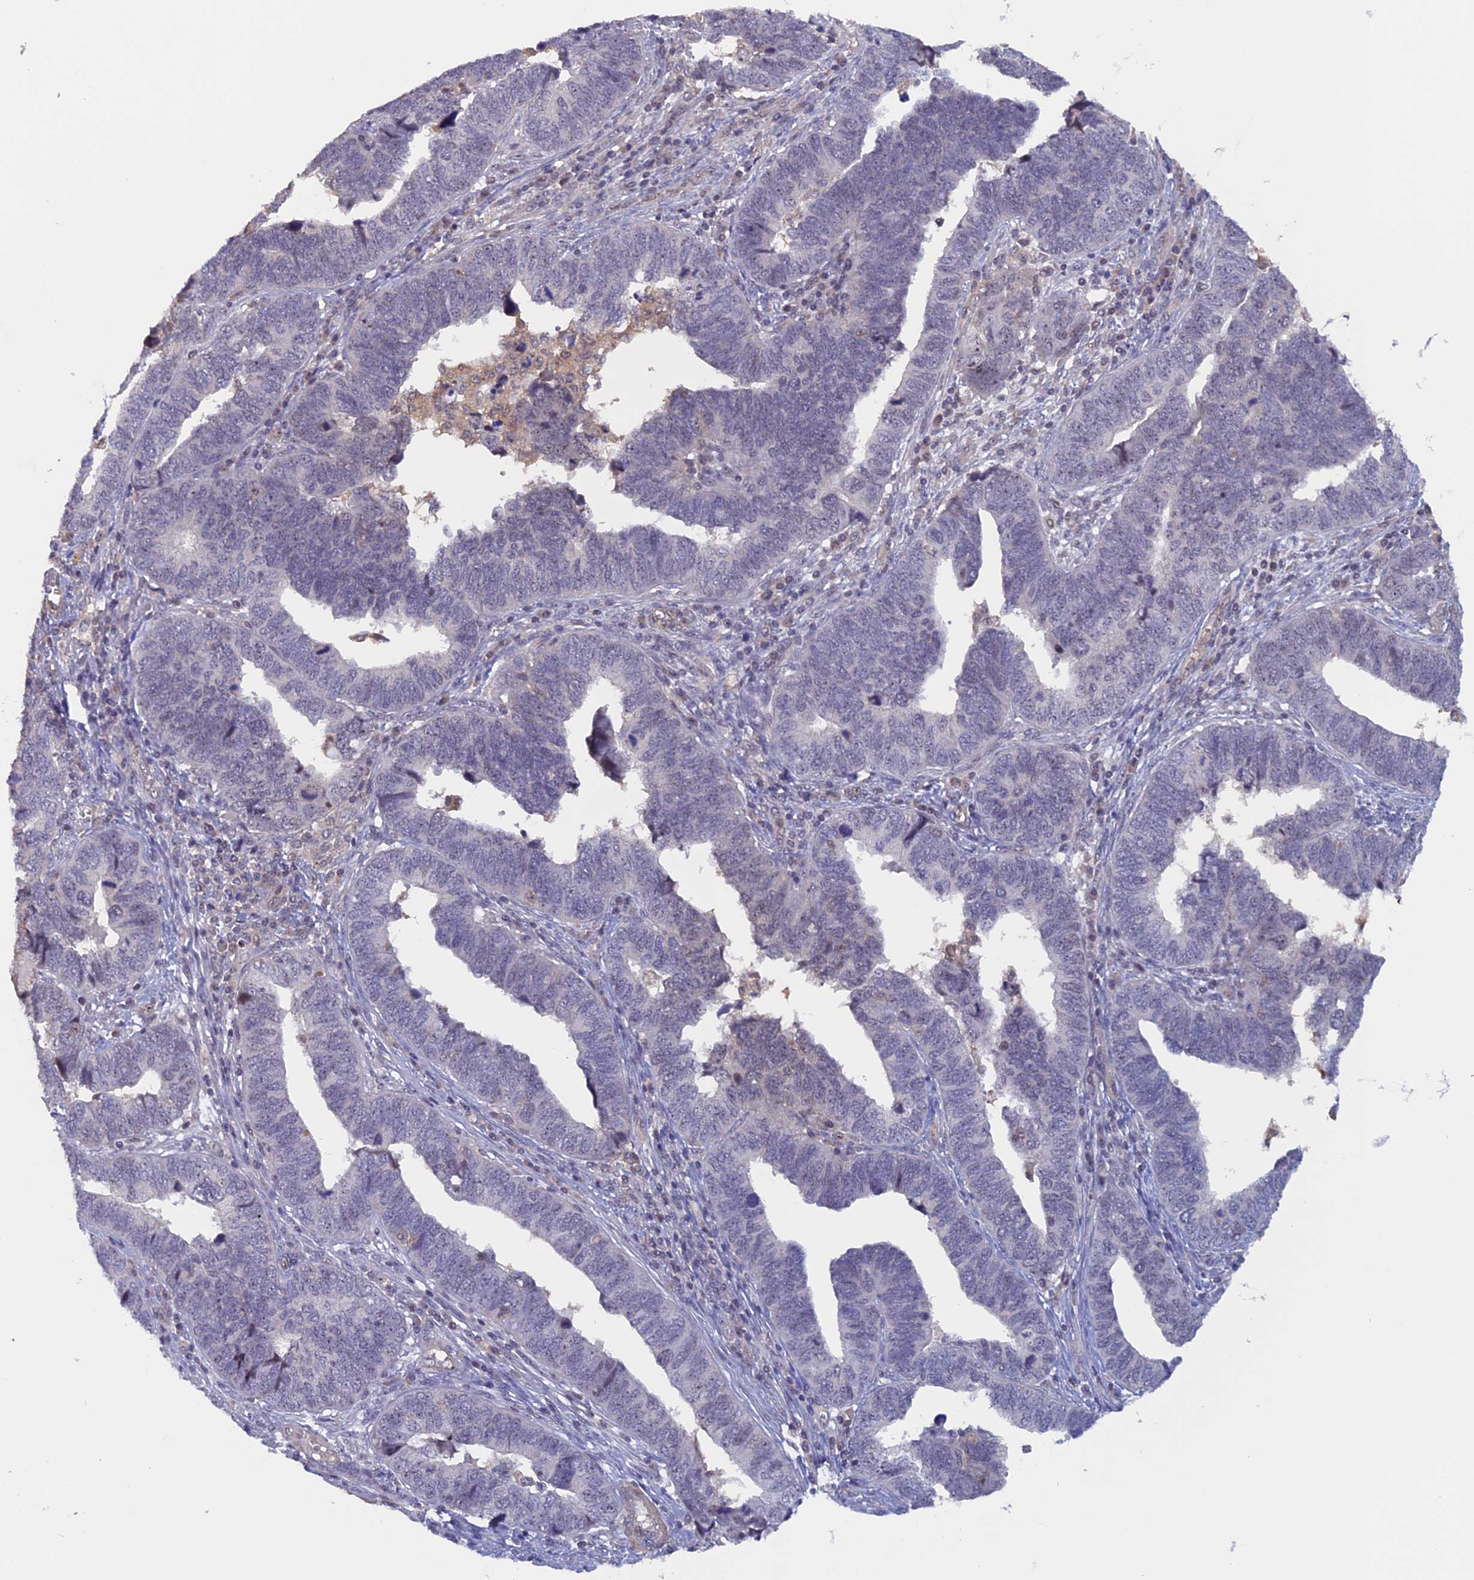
{"staining": {"intensity": "negative", "quantity": "none", "location": "none"}, "tissue": "endometrial cancer", "cell_type": "Tumor cells", "image_type": "cancer", "snomed": [{"axis": "morphology", "description": "Adenocarcinoma, NOS"}, {"axis": "topography", "description": "Endometrium"}], "caption": "Human endometrial adenocarcinoma stained for a protein using immunohistochemistry demonstrates no positivity in tumor cells.", "gene": "FAM98C", "patient": {"sex": "female", "age": 79}}